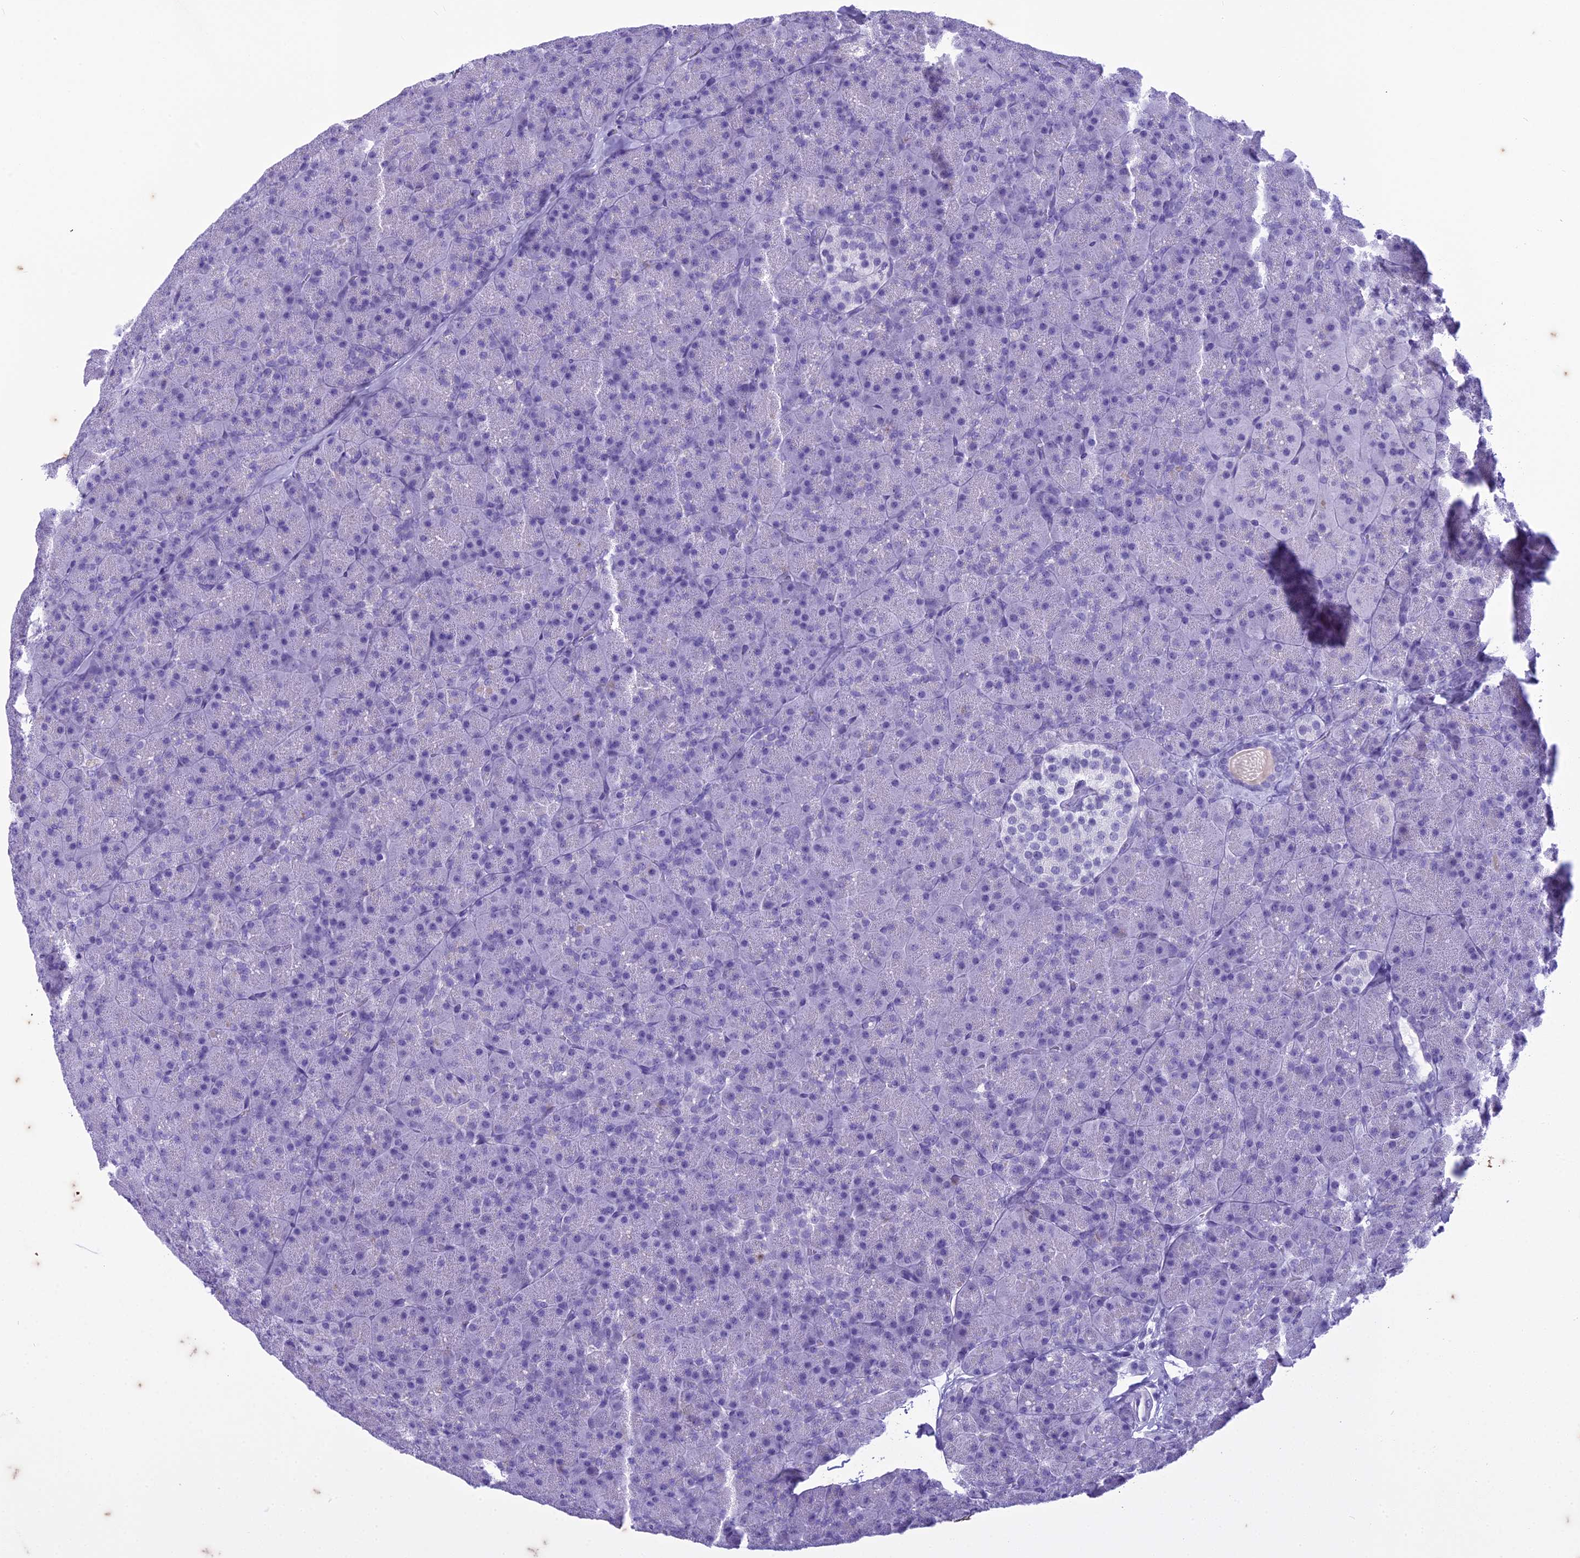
{"staining": {"intensity": "negative", "quantity": "none", "location": "none"}, "tissue": "pancreas", "cell_type": "Exocrine glandular cells", "image_type": "normal", "snomed": [{"axis": "morphology", "description": "Normal tissue, NOS"}, {"axis": "topography", "description": "Pancreas"}], "caption": "Photomicrograph shows no protein staining in exocrine glandular cells of normal pancreas. Nuclei are stained in blue.", "gene": "HMGB4", "patient": {"sex": "male", "age": 36}}